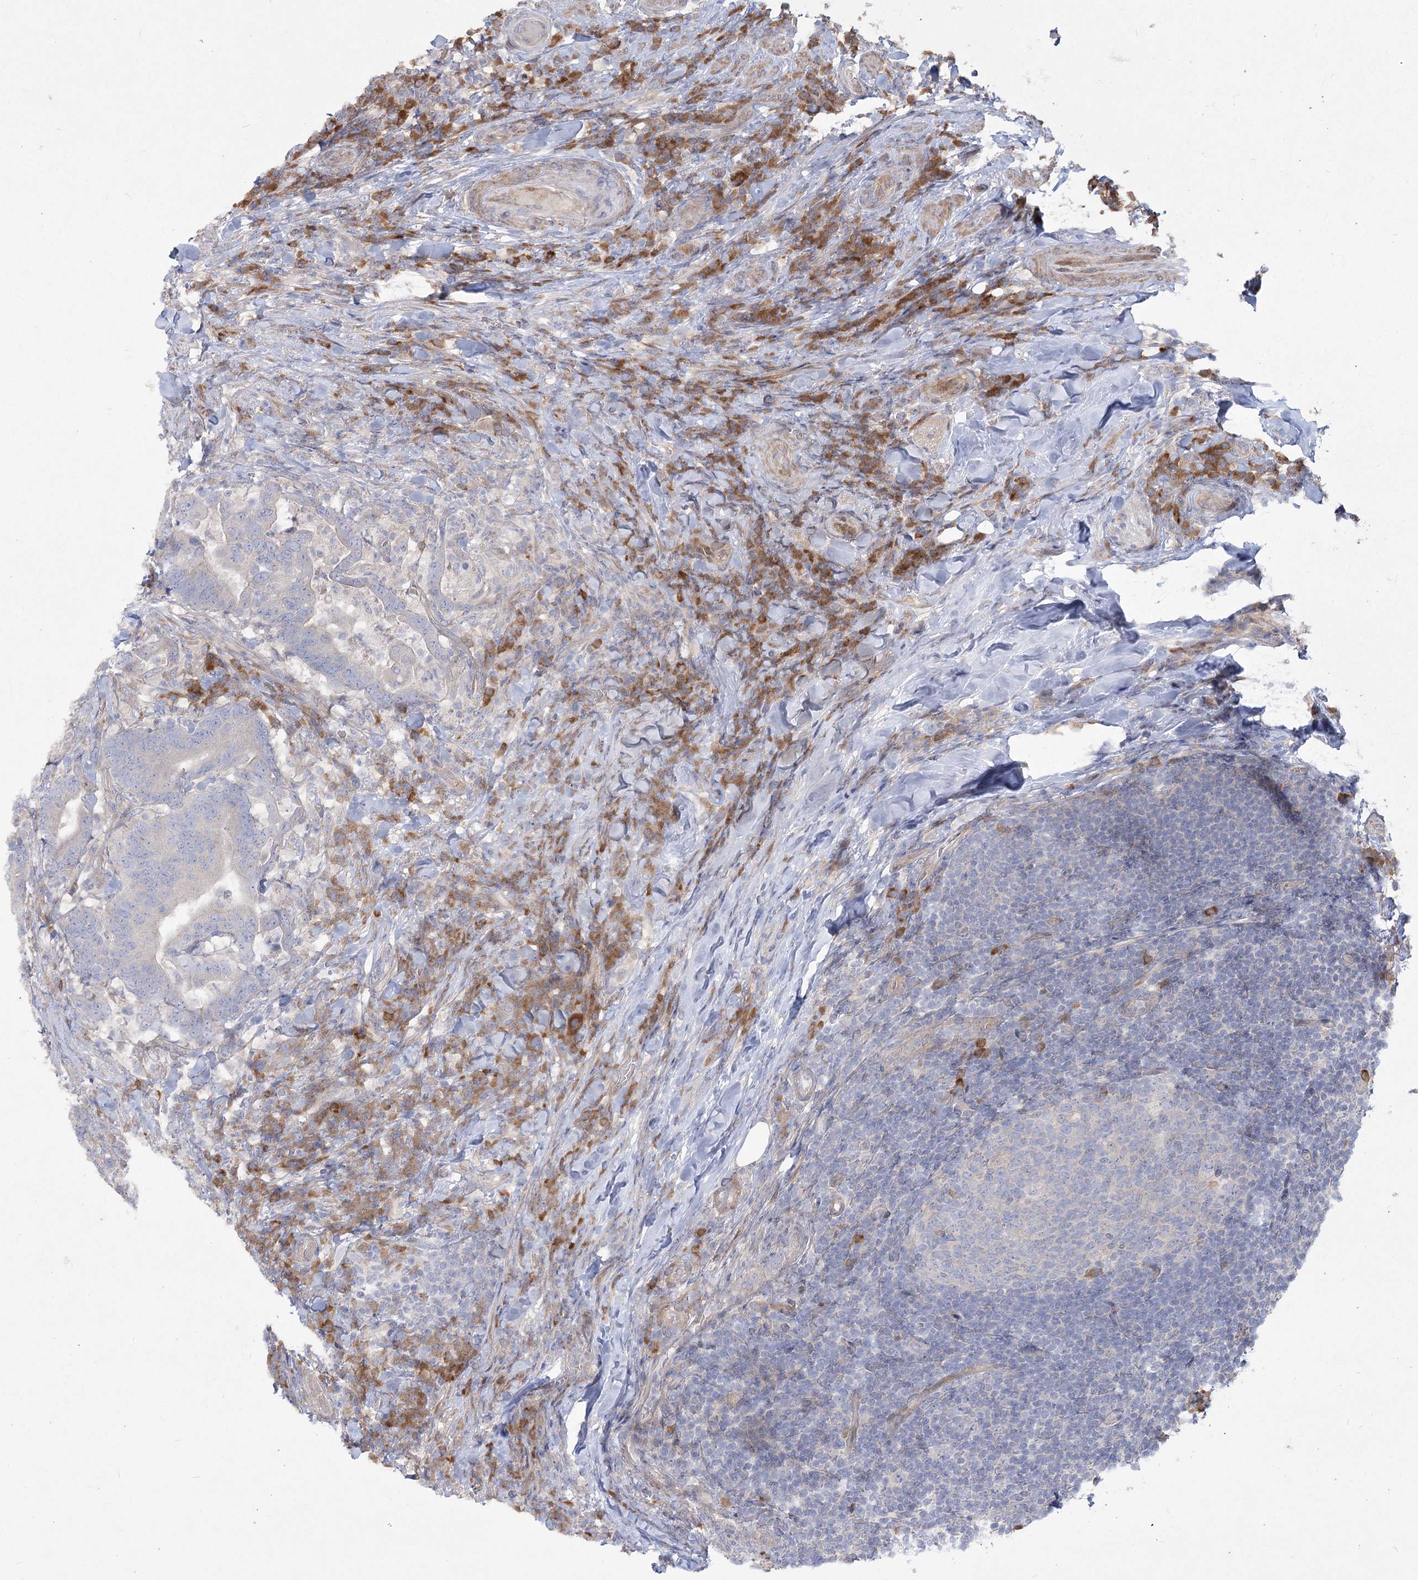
{"staining": {"intensity": "negative", "quantity": "none", "location": "none"}, "tissue": "colorectal cancer", "cell_type": "Tumor cells", "image_type": "cancer", "snomed": [{"axis": "morphology", "description": "Adenocarcinoma, NOS"}, {"axis": "topography", "description": "Colon"}], "caption": "IHC micrograph of neoplastic tissue: human colorectal cancer (adenocarcinoma) stained with DAB (3,3'-diaminobenzidine) shows no significant protein positivity in tumor cells. (Immunohistochemistry, brightfield microscopy, high magnification).", "gene": "CAMTA1", "patient": {"sex": "female", "age": 66}}